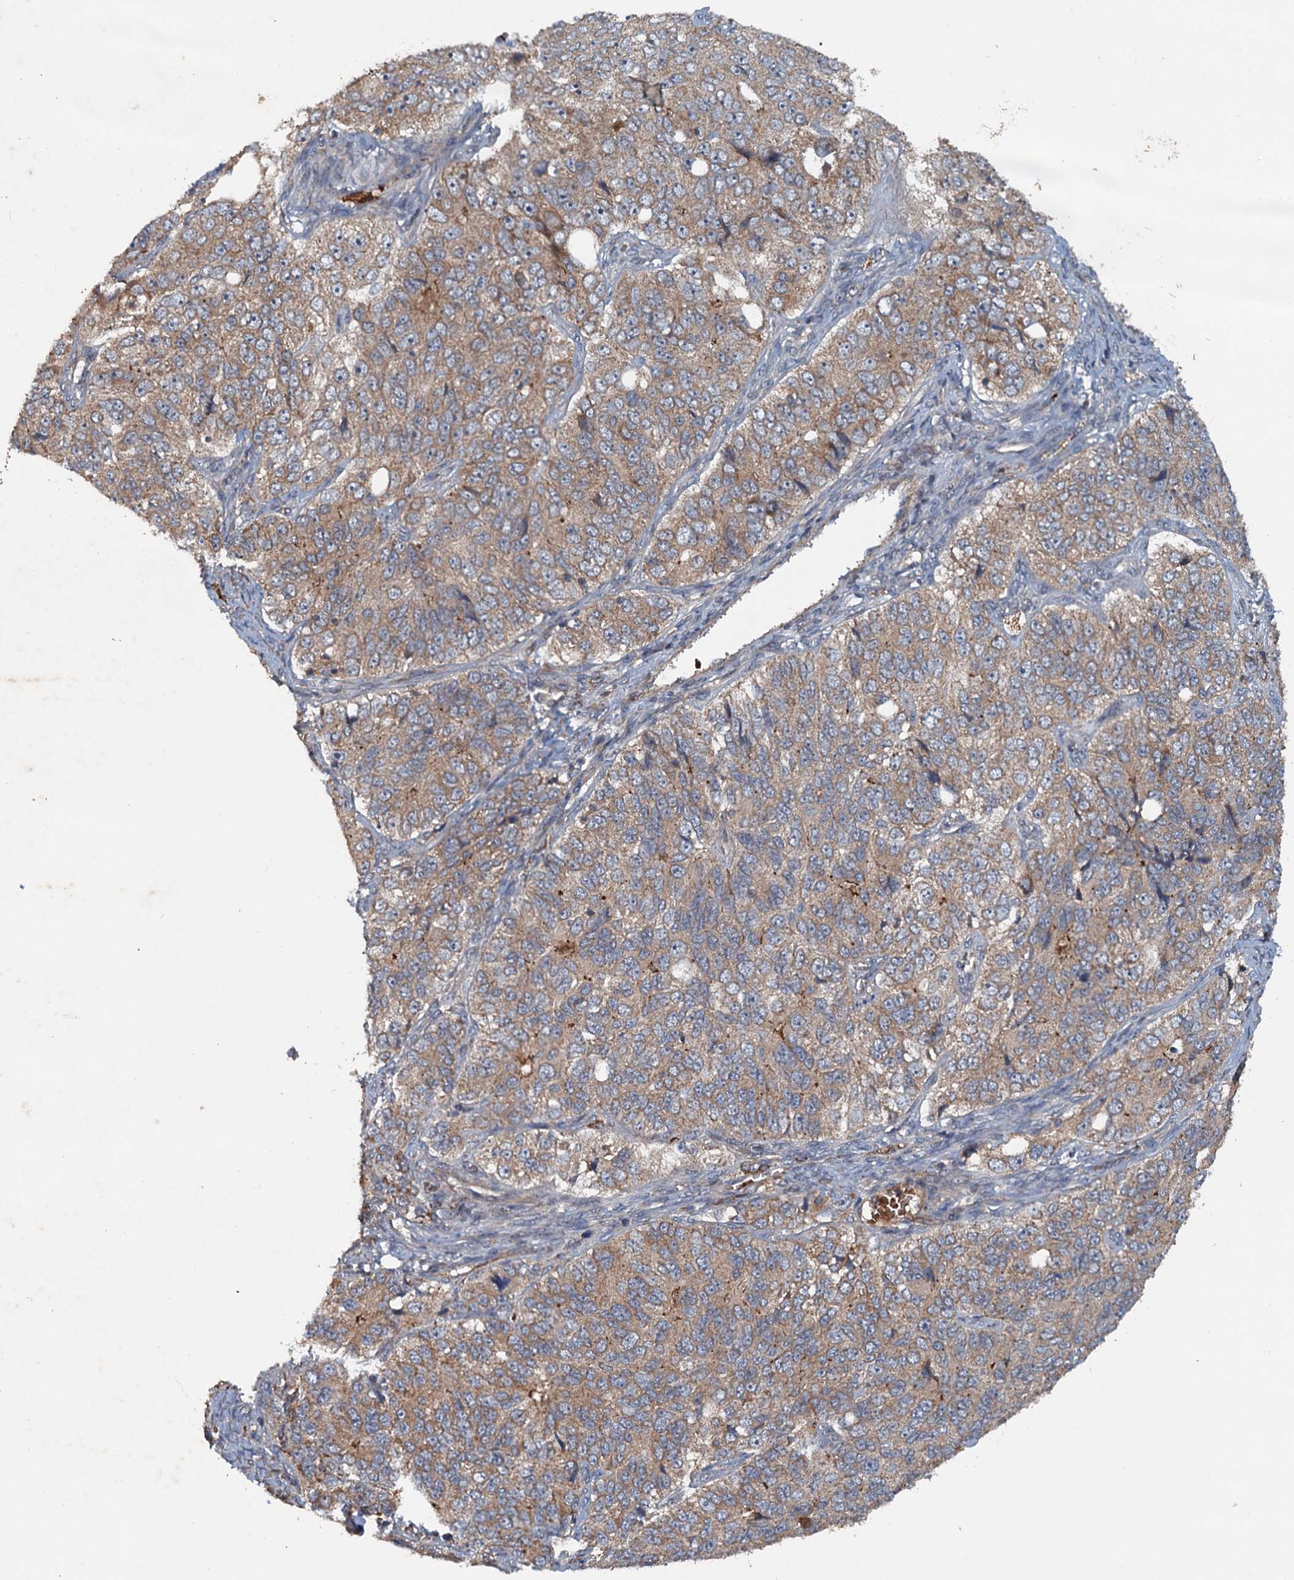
{"staining": {"intensity": "weak", "quantity": ">75%", "location": "cytoplasmic/membranous"}, "tissue": "ovarian cancer", "cell_type": "Tumor cells", "image_type": "cancer", "snomed": [{"axis": "morphology", "description": "Carcinoma, endometroid"}, {"axis": "topography", "description": "Ovary"}], "caption": "Approximately >75% of tumor cells in human ovarian cancer reveal weak cytoplasmic/membranous protein staining as visualized by brown immunohistochemical staining.", "gene": "N4BP2L2", "patient": {"sex": "female", "age": 51}}